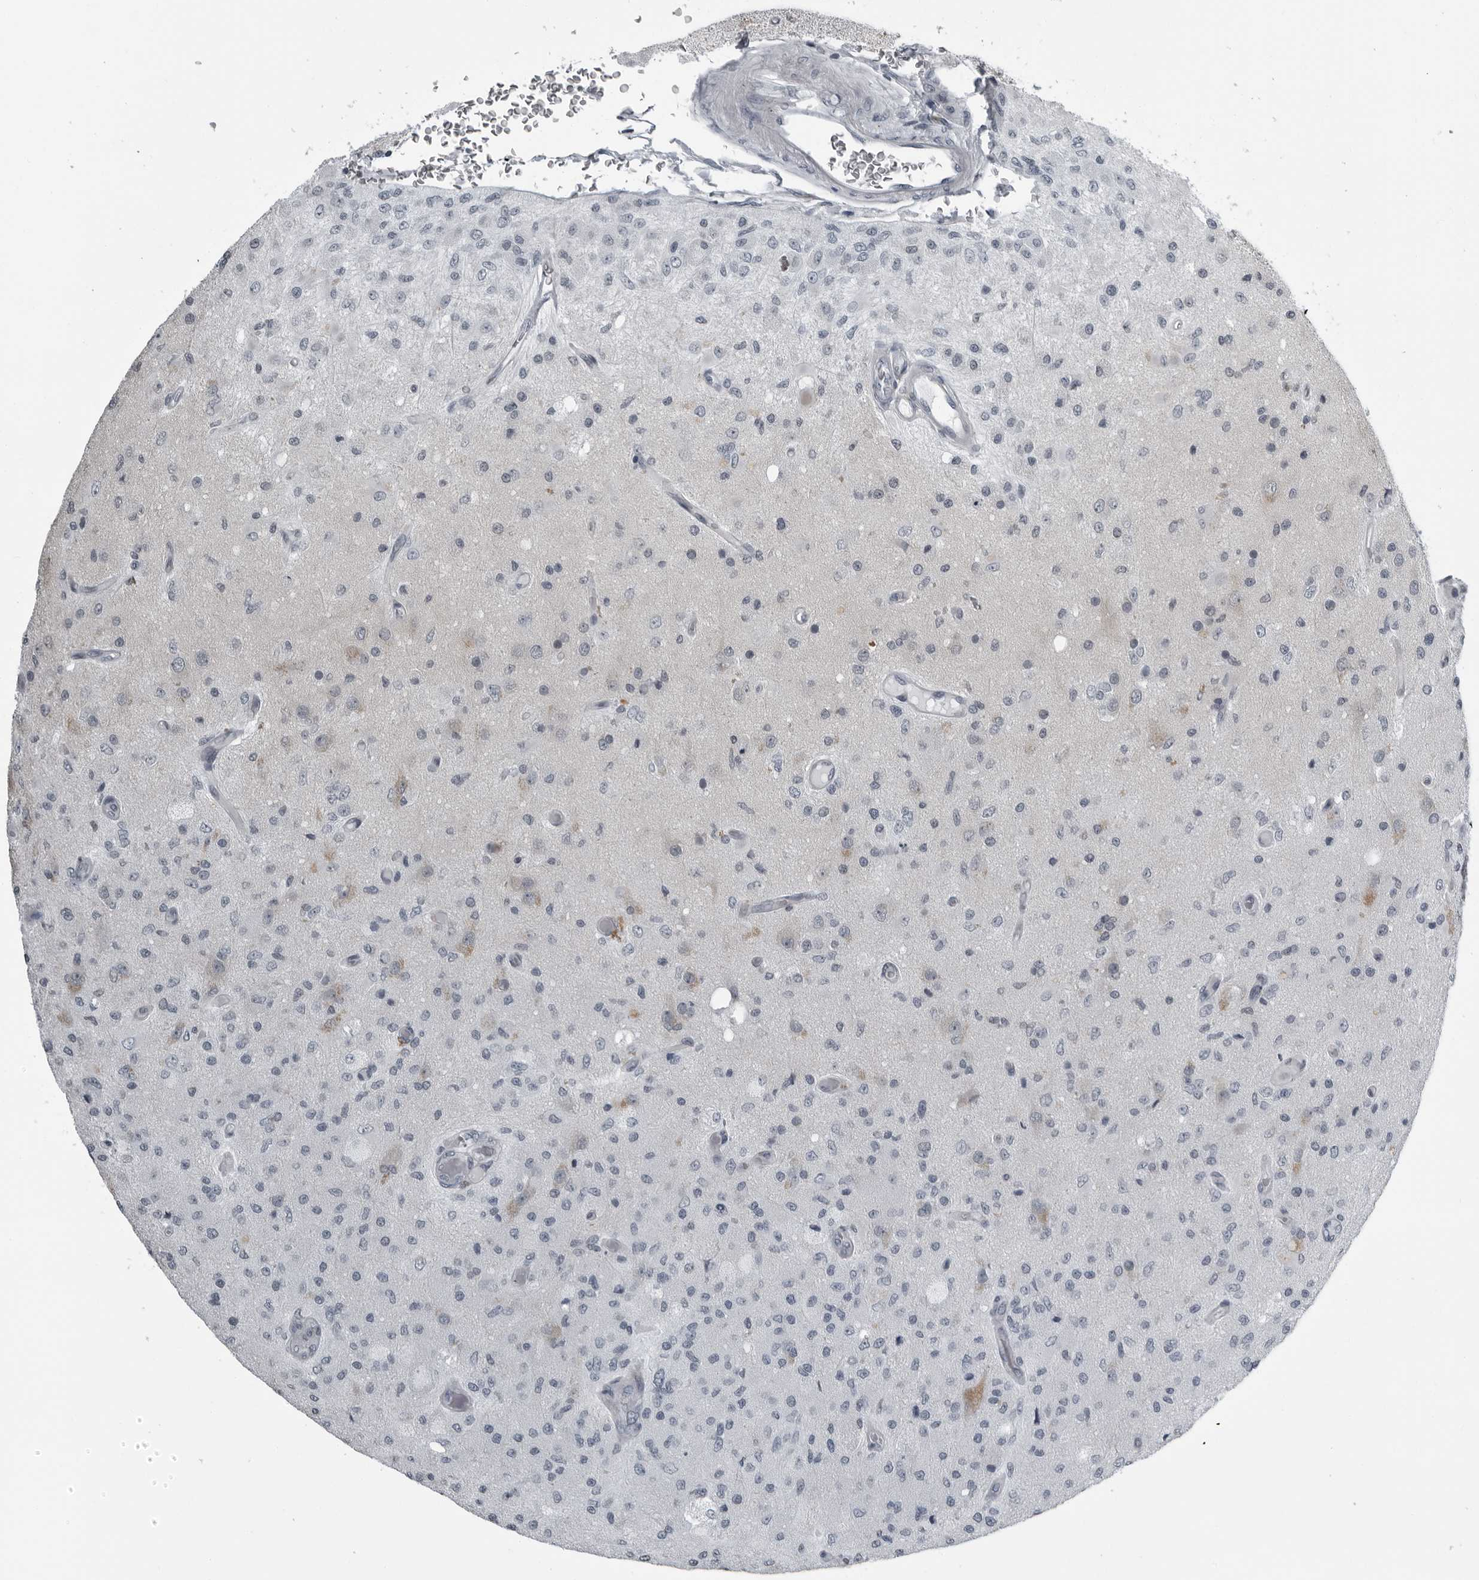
{"staining": {"intensity": "negative", "quantity": "none", "location": "none"}, "tissue": "glioma", "cell_type": "Tumor cells", "image_type": "cancer", "snomed": [{"axis": "morphology", "description": "Normal tissue, NOS"}, {"axis": "morphology", "description": "Glioma, malignant, High grade"}, {"axis": "topography", "description": "Cerebral cortex"}], "caption": "Immunohistochemistry (IHC) histopathology image of glioma stained for a protein (brown), which exhibits no expression in tumor cells.", "gene": "RTCA", "patient": {"sex": "male", "age": 77}}